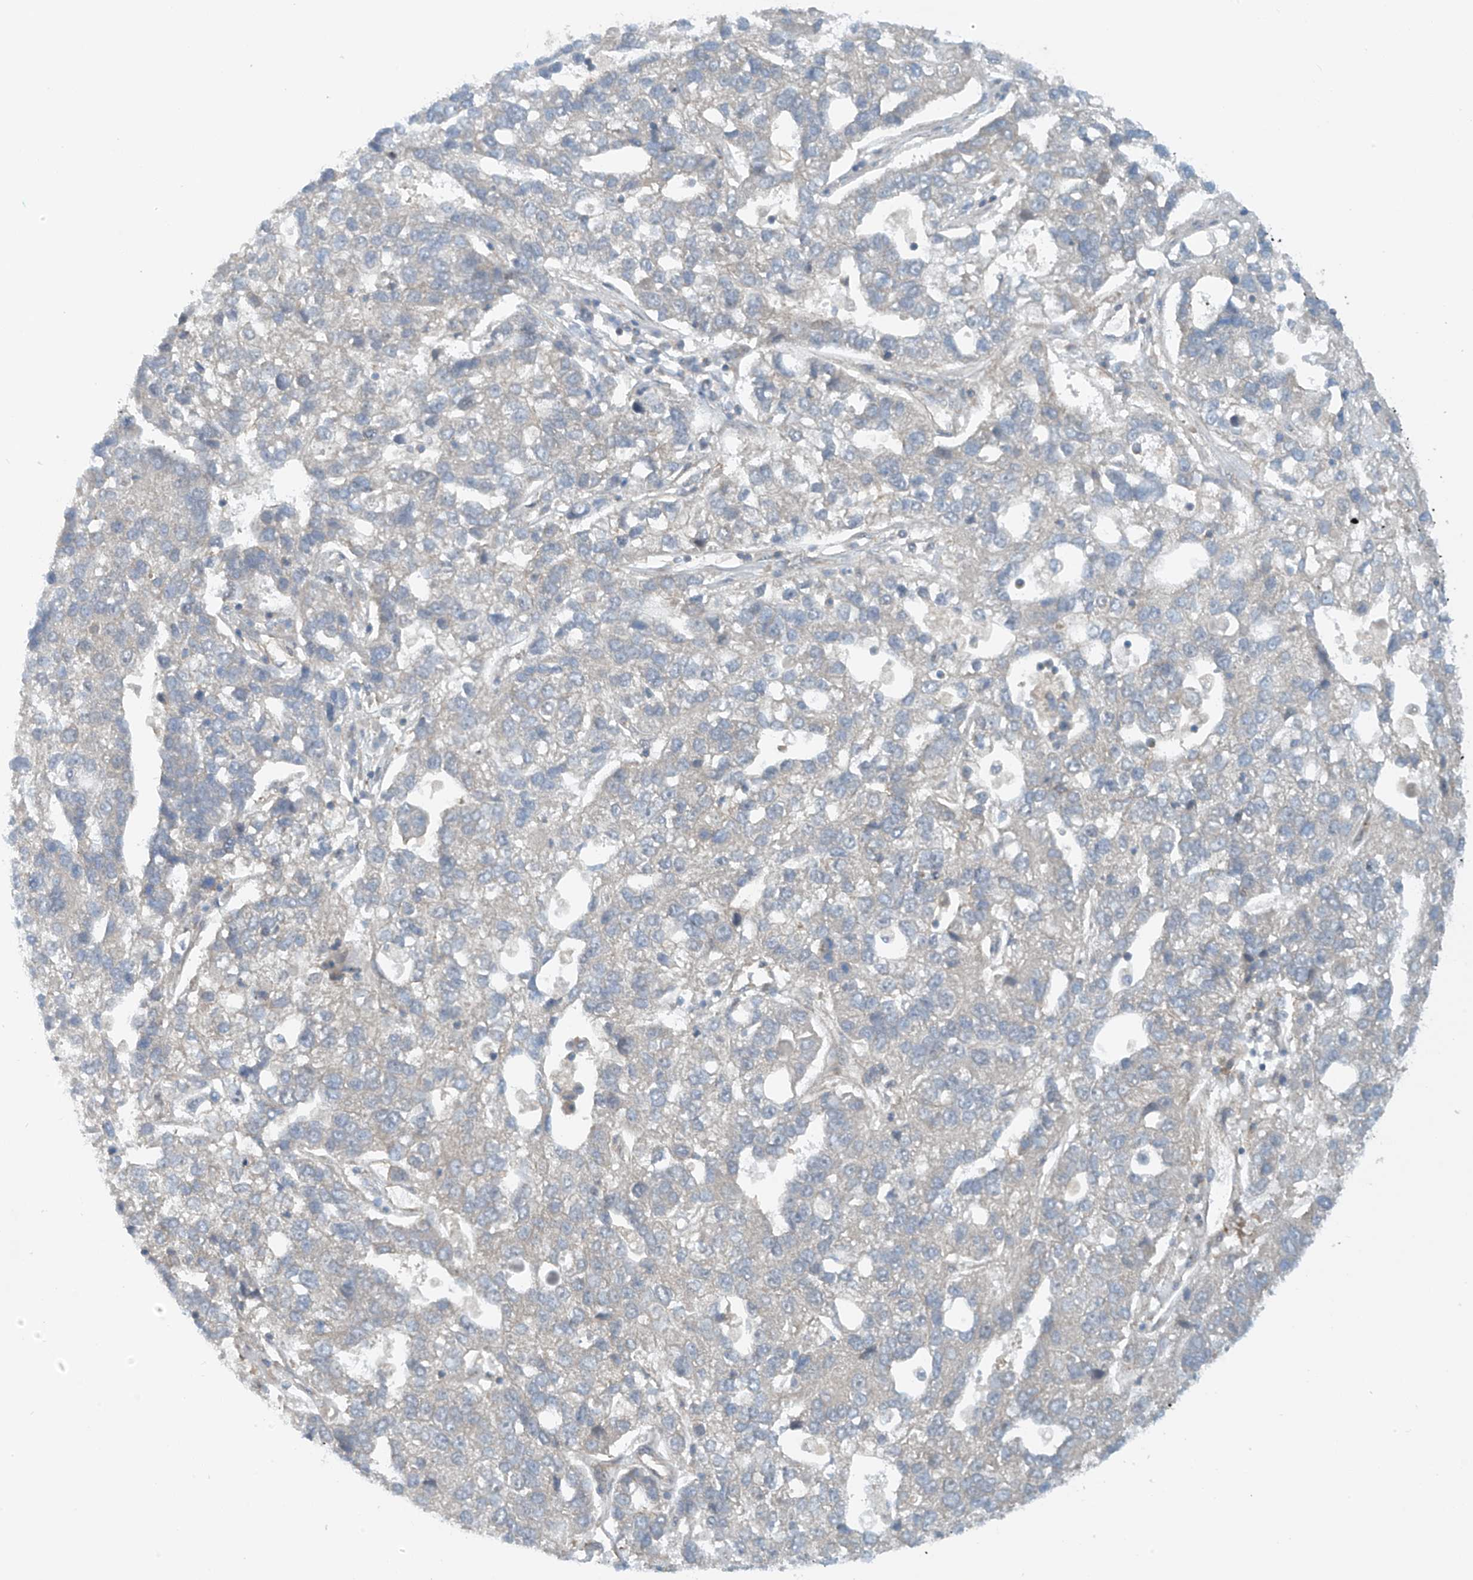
{"staining": {"intensity": "negative", "quantity": "none", "location": "none"}, "tissue": "pancreatic cancer", "cell_type": "Tumor cells", "image_type": "cancer", "snomed": [{"axis": "morphology", "description": "Adenocarcinoma, NOS"}, {"axis": "topography", "description": "Pancreas"}], "caption": "IHC photomicrograph of human pancreatic cancer (adenocarcinoma) stained for a protein (brown), which exhibits no staining in tumor cells.", "gene": "FSD1L", "patient": {"sex": "female", "age": 61}}